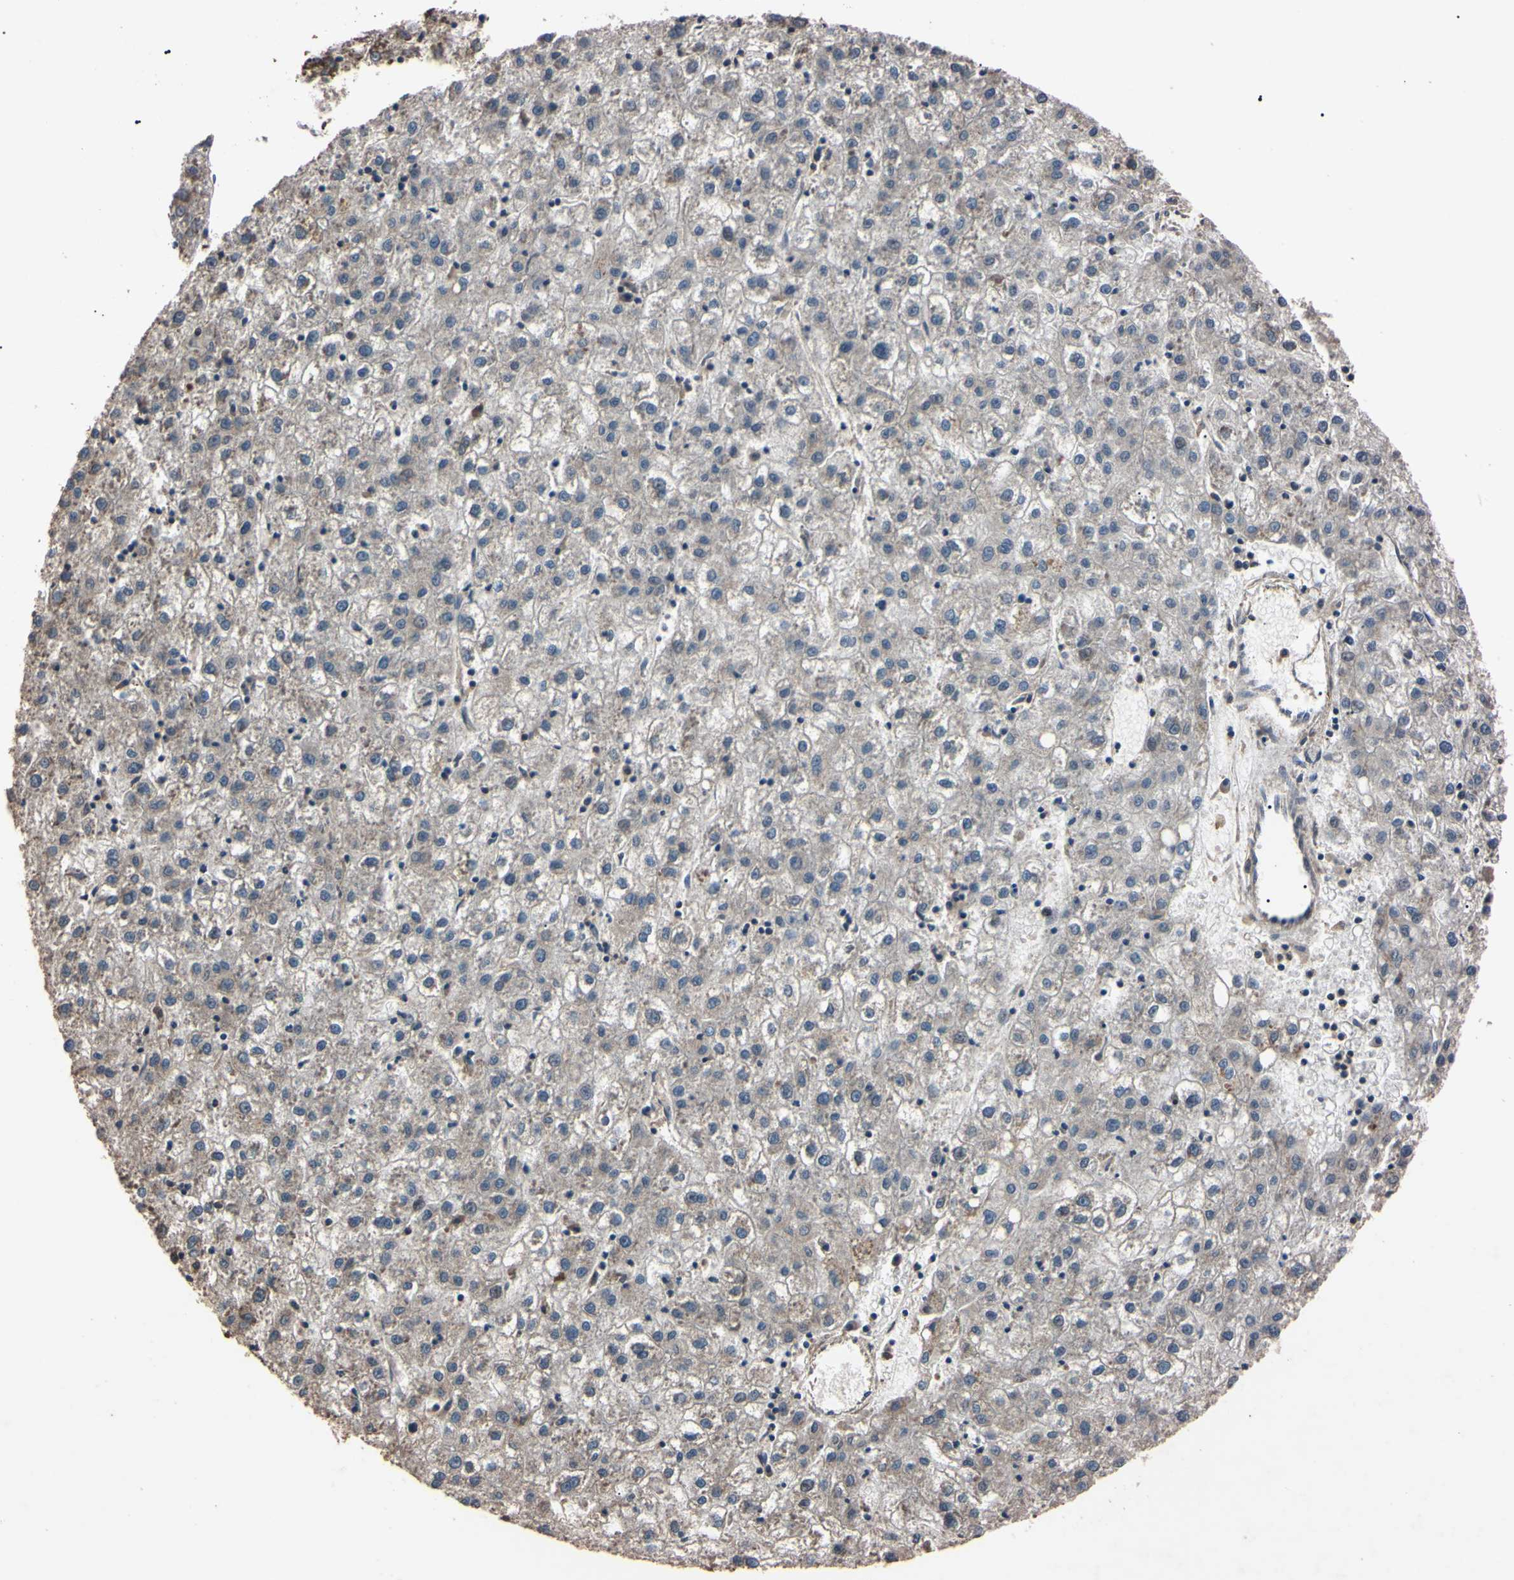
{"staining": {"intensity": "weak", "quantity": ">75%", "location": "cytoplasmic/membranous"}, "tissue": "liver cancer", "cell_type": "Tumor cells", "image_type": "cancer", "snomed": [{"axis": "morphology", "description": "Carcinoma, Hepatocellular, NOS"}, {"axis": "topography", "description": "Liver"}], "caption": "This histopathology image shows immunohistochemistry staining of liver cancer, with low weak cytoplasmic/membranous expression in approximately >75% of tumor cells.", "gene": "TNFRSF1A", "patient": {"sex": "male", "age": 72}}